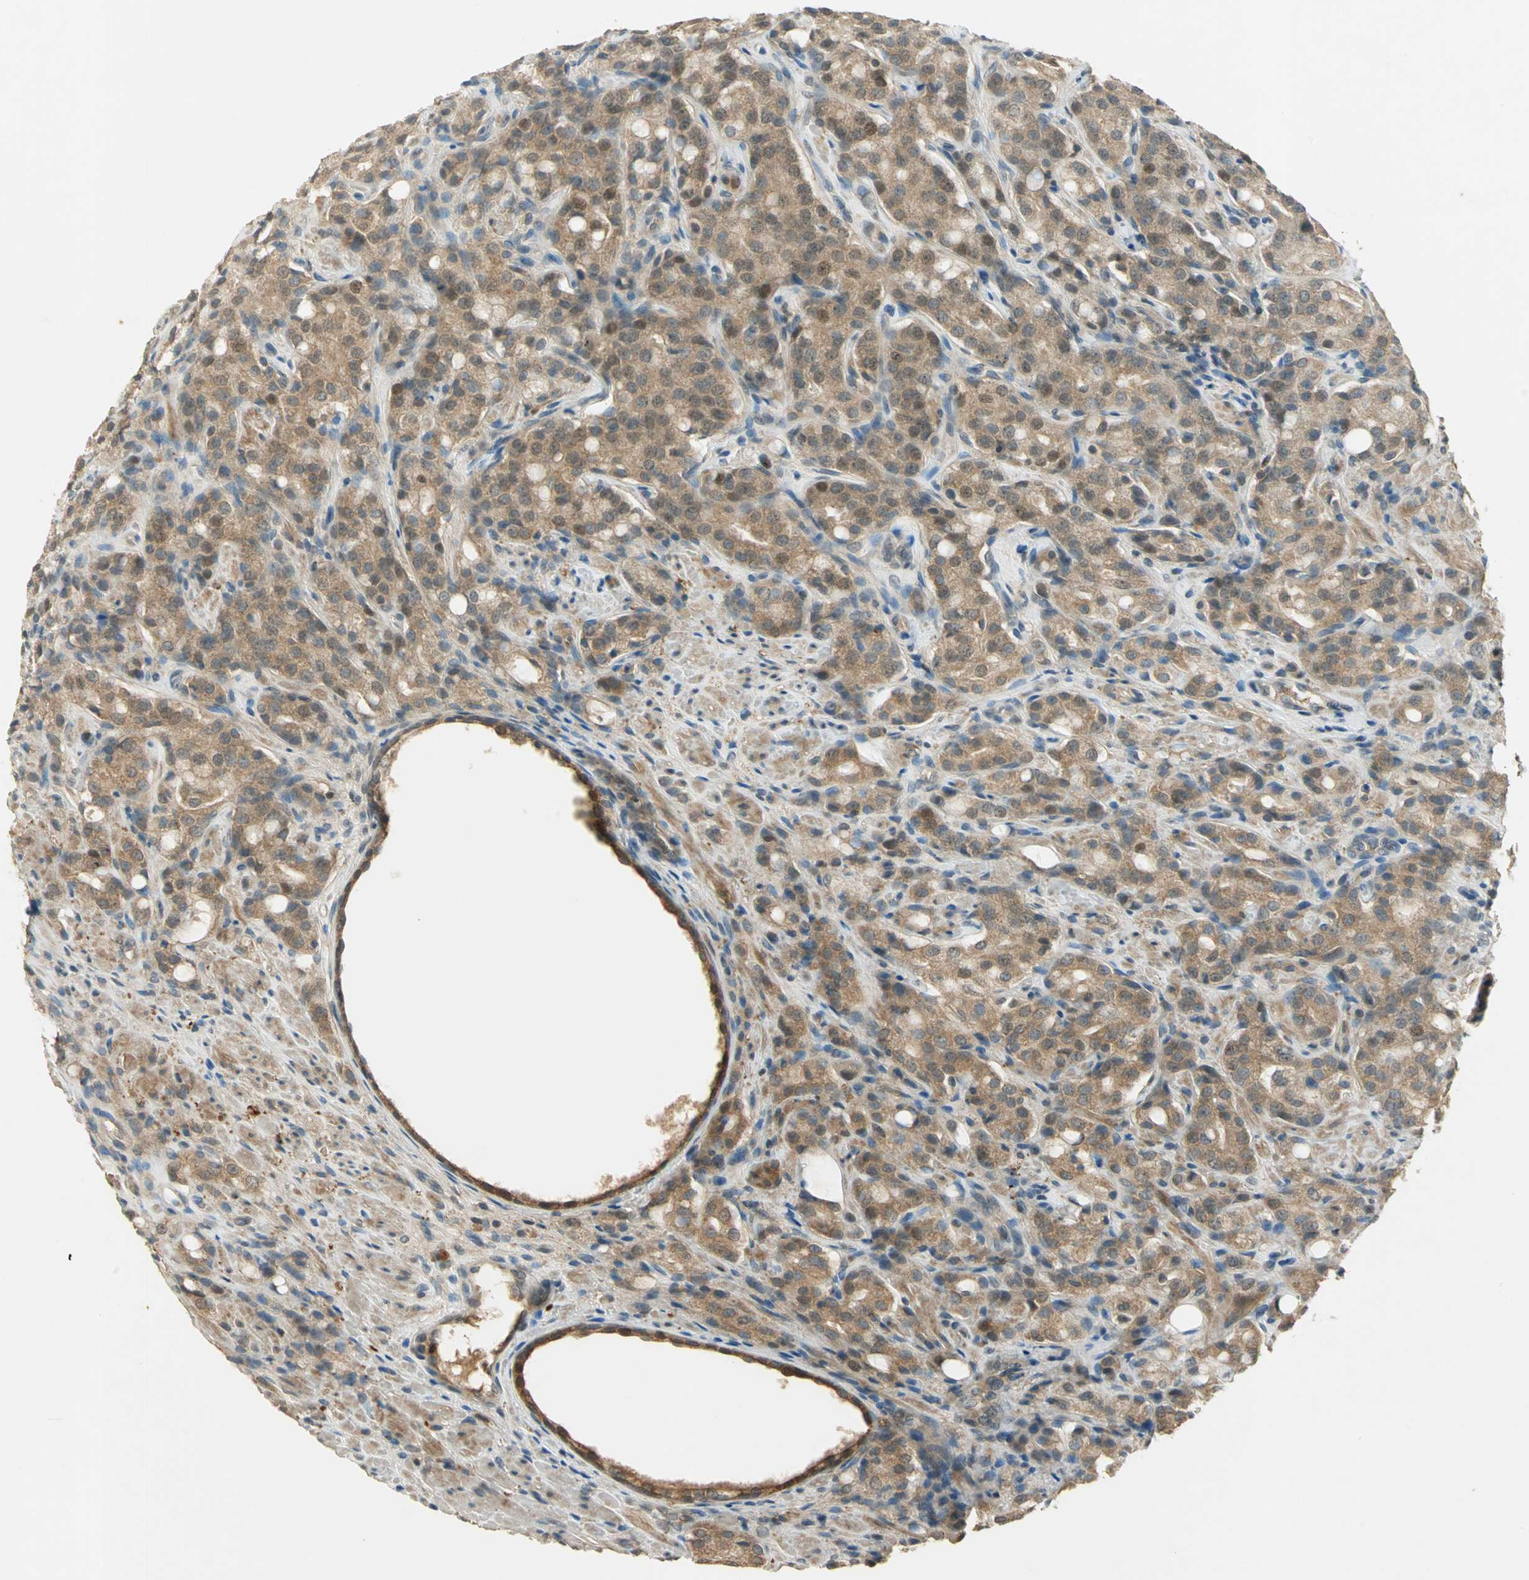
{"staining": {"intensity": "moderate", "quantity": ">75%", "location": "cytoplasmic/membranous"}, "tissue": "prostate cancer", "cell_type": "Tumor cells", "image_type": "cancer", "snomed": [{"axis": "morphology", "description": "Adenocarcinoma, High grade"}, {"axis": "topography", "description": "Prostate"}], "caption": "Protein staining shows moderate cytoplasmic/membranous expression in approximately >75% of tumor cells in prostate cancer. Immunohistochemistry stains the protein of interest in brown and the nuclei are stained blue.", "gene": "BIRC2", "patient": {"sex": "male", "age": 72}}